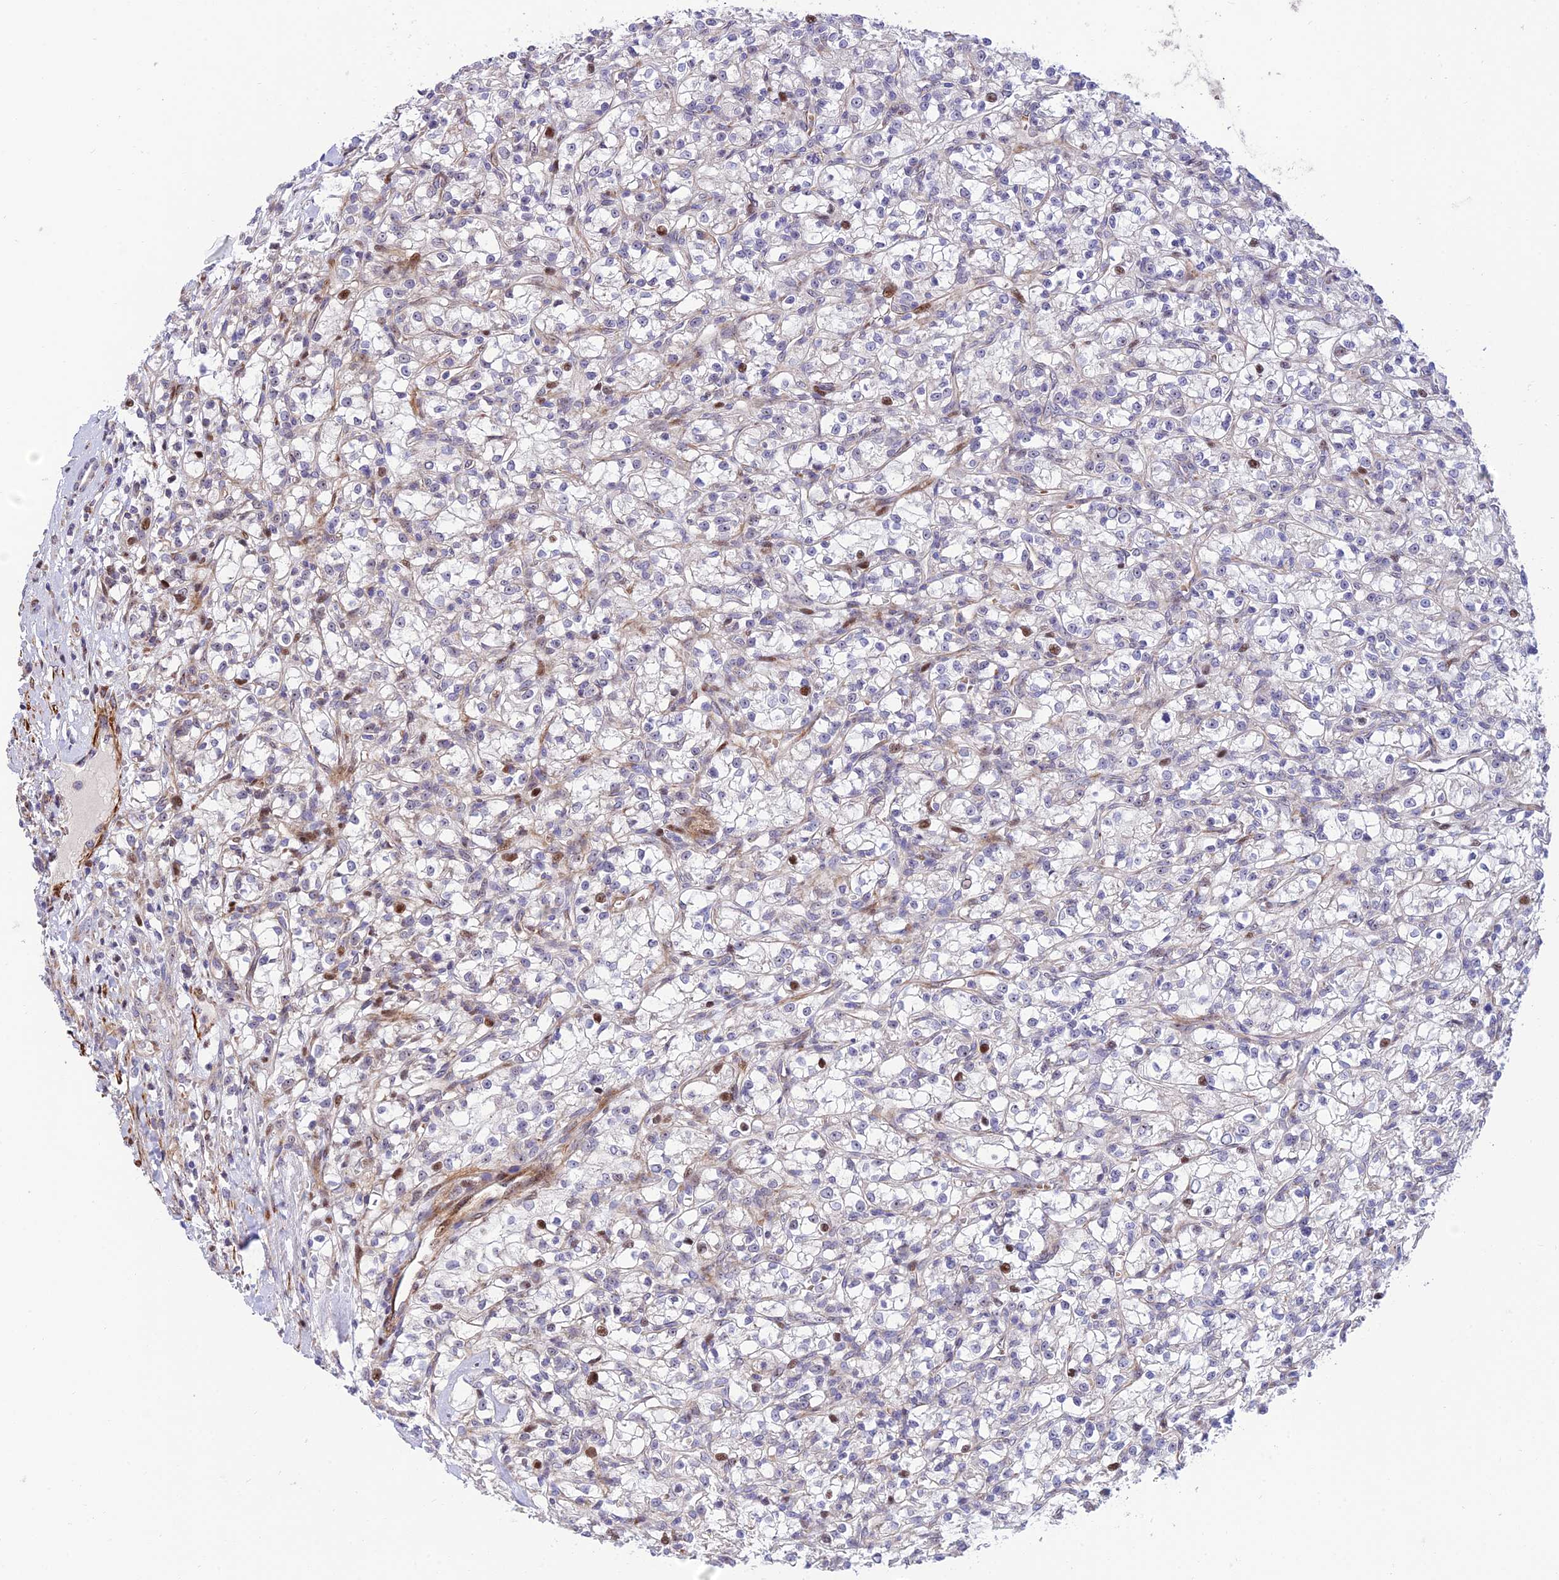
{"staining": {"intensity": "negative", "quantity": "none", "location": "none"}, "tissue": "renal cancer", "cell_type": "Tumor cells", "image_type": "cancer", "snomed": [{"axis": "morphology", "description": "Adenocarcinoma, NOS"}, {"axis": "topography", "description": "Kidney"}], "caption": "An immunohistochemistry histopathology image of renal cancer (adenocarcinoma) is shown. There is no staining in tumor cells of renal cancer (adenocarcinoma).", "gene": "KBTBD7", "patient": {"sex": "female", "age": 59}}